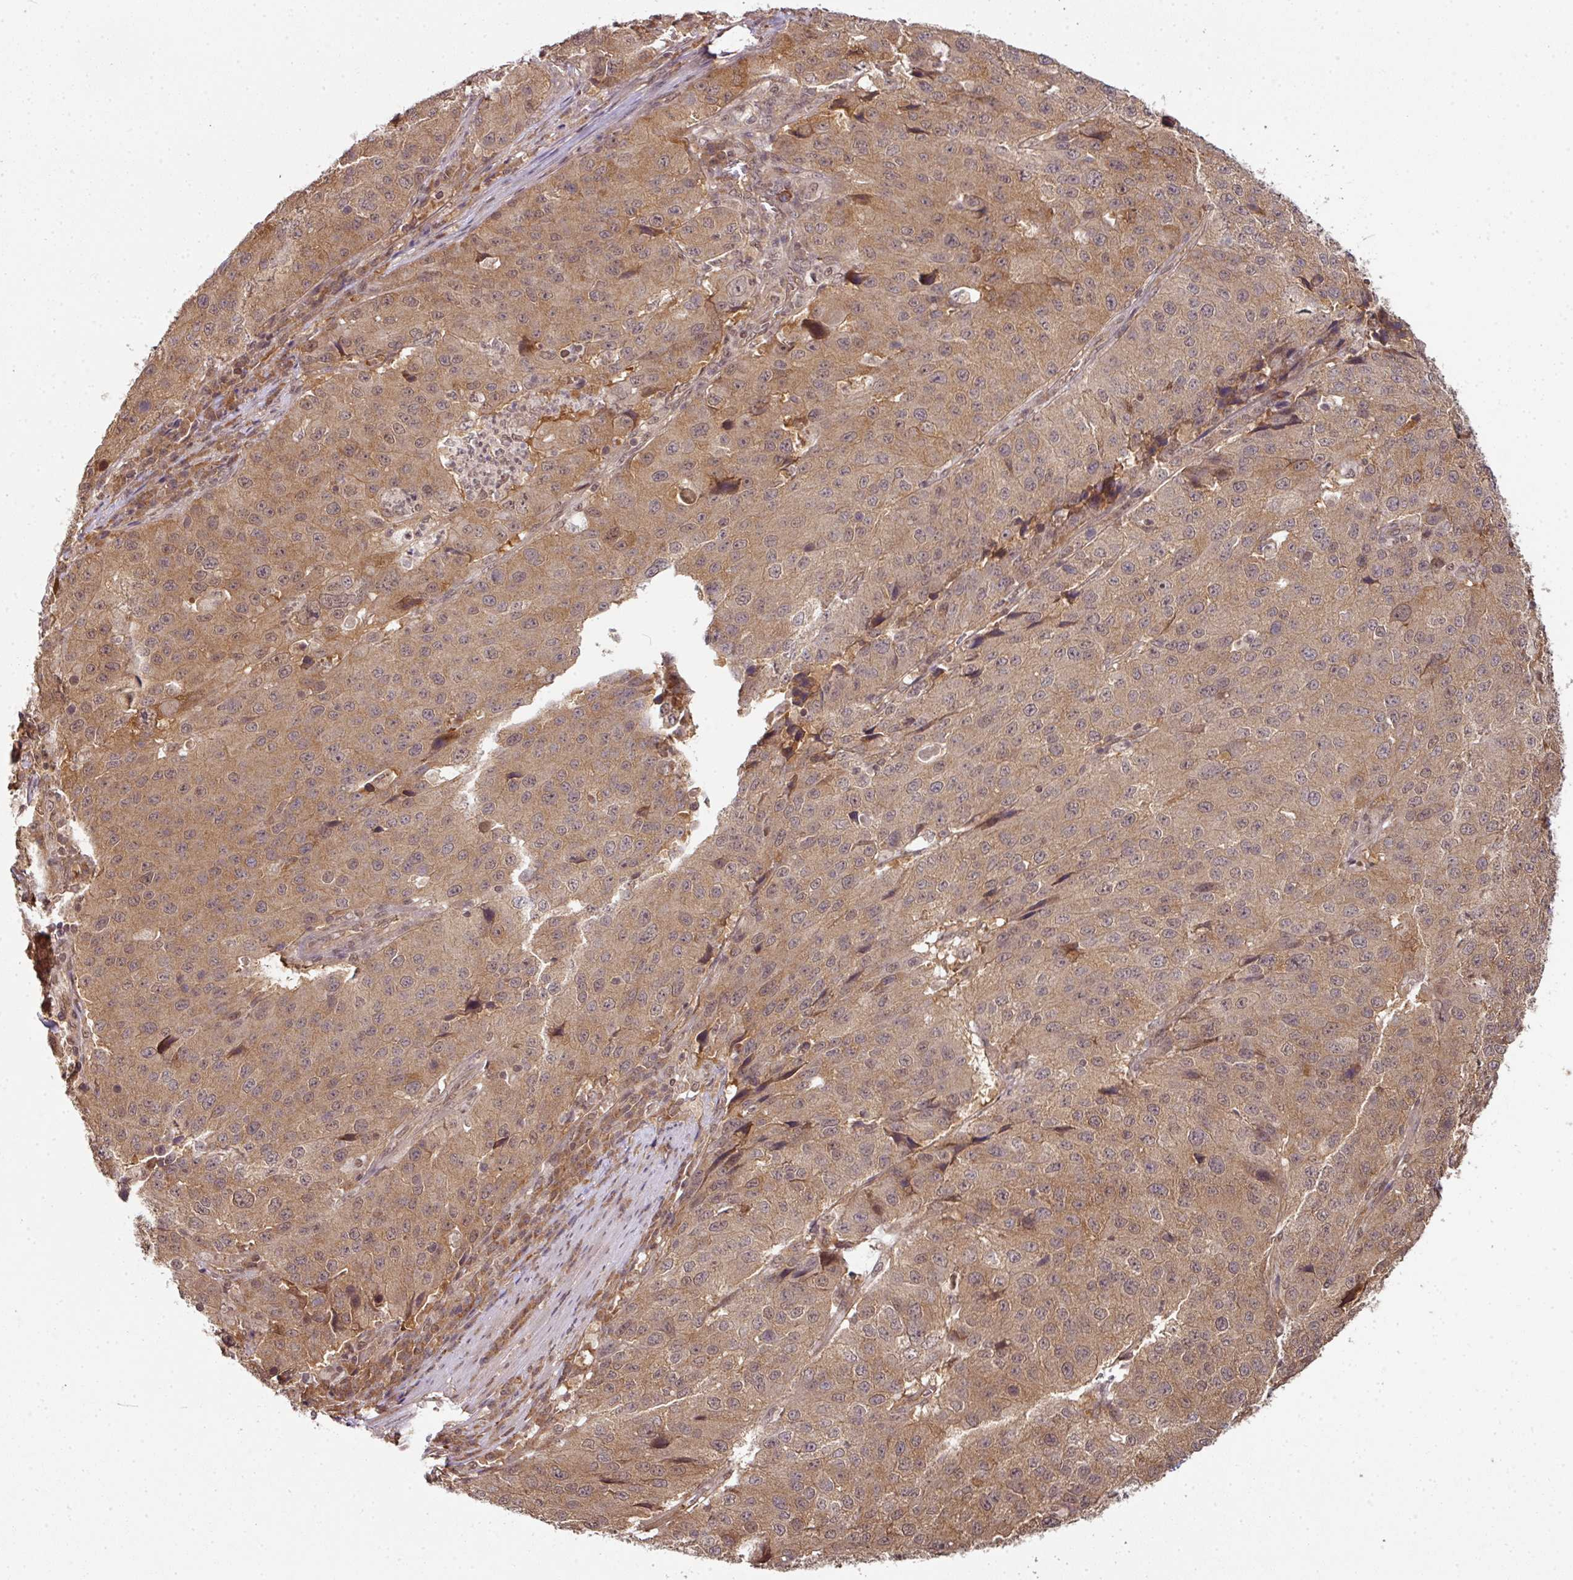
{"staining": {"intensity": "moderate", "quantity": ">75%", "location": "cytoplasmic/membranous"}, "tissue": "stomach cancer", "cell_type": "Tumor cells", "image_type": "cancer", "snomed": [{"axis": "morphology", "description": "Adenocarcinoma, NOS"}, {"axis": "topography", "description": "Stomach"}], "caption": "Stomach cancer (adenocarcinoma) was stained to show a protein in brown. There is medium levels of moderate cytoplasmic/membranous positivity in approximately >75% of tumor cells.", "gene": "ANKRD18A", "patient": {"sex": "male", "age": 71}}